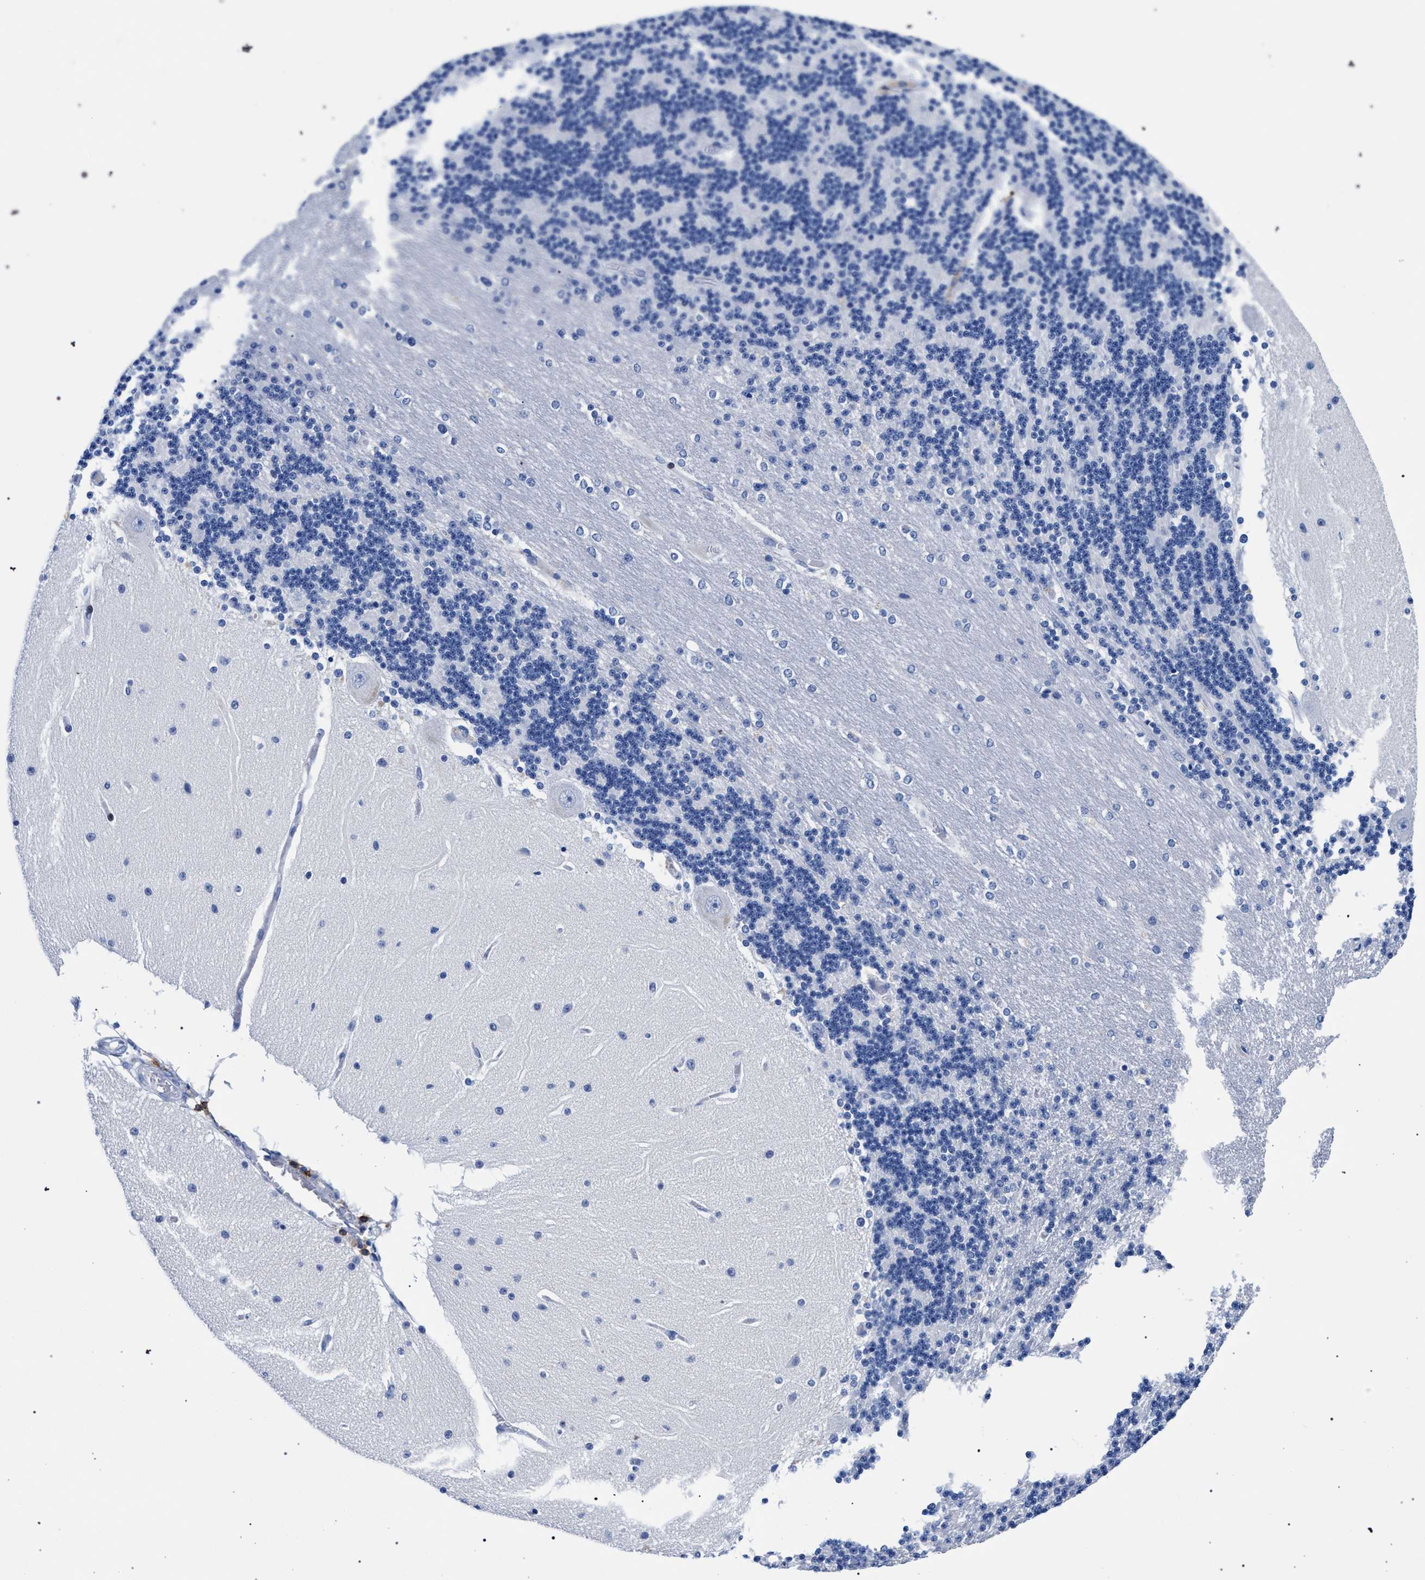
{"staining": {"intensity": "negative", "quantity": "none", "location": "none"}, "tissue": "cerebellum", "cell_type": "Cells in granular layer", "image_type": "normal", "snomed": [{"axis": "morphology", "description": "Normal tissue, NOS"}, {"axis": "topography", "description": "Cerebellum"}], "caption": "A histopathology image of human cerebellum is negative for staining in cells in granular layer. Brightfield microscopy of IHC stained with DAB (brown) and hematoxylin (blue), captured at high magnification.", "gene": "KLRK1", "patient": {"sex": "female", "age": 54}}